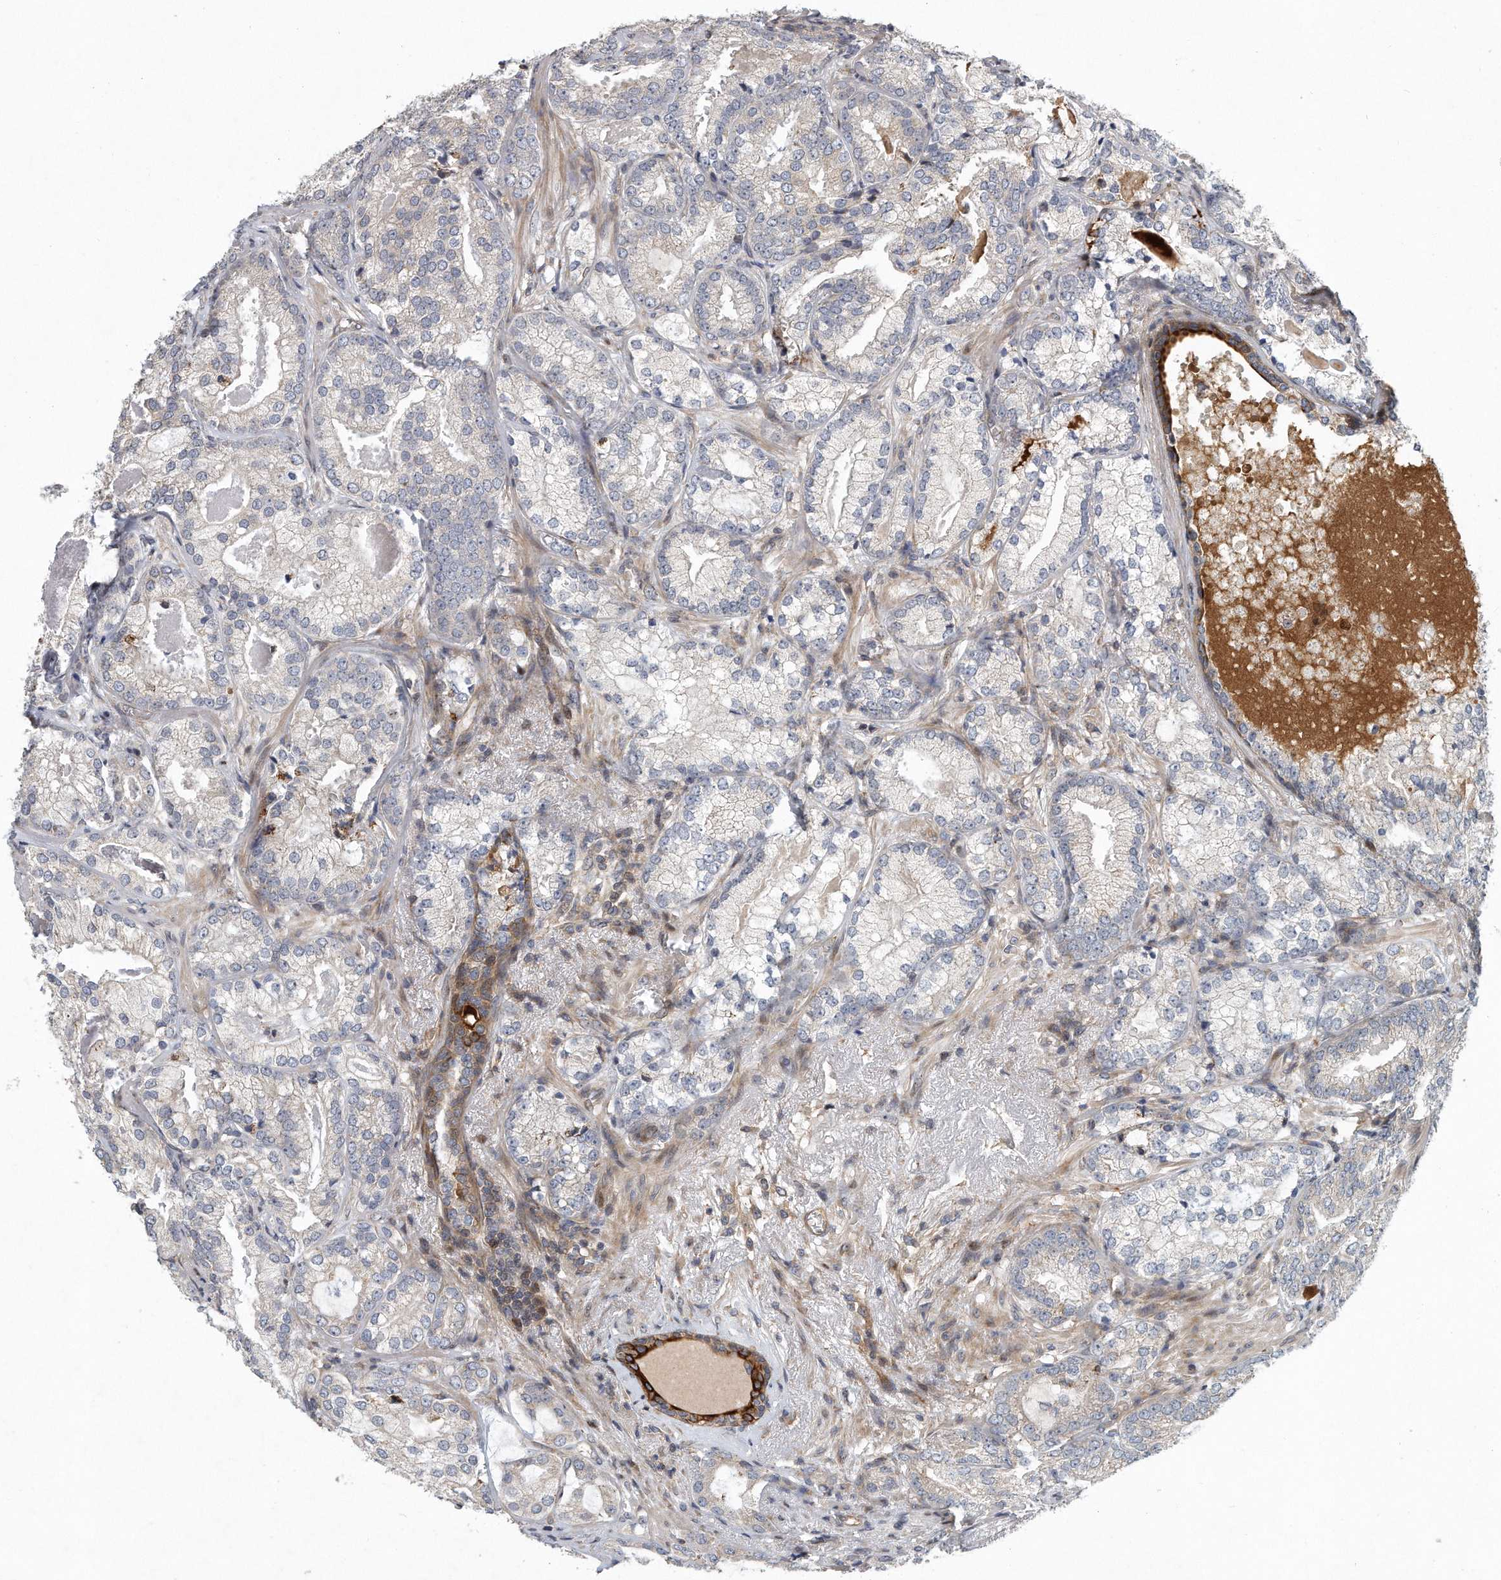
{"staining": {"intensity": "negative", "quantity": "none", "location": "none"}, "tissue": "prostate cancer", "cell_type": "Tumor cells", "image_type": "cancer", "snomed": [{"axis": "morphology", "description": "Normal morphology"}, {"axis": "morphology", "description": "Adenocarcinoma, Low grade"}, {"axis": "topography", "description": "Prostate"}], "caption": "Prostate cancer was stained to show a protein in brown. There is no significant staining in tumor cells.", "gene": "PCDH8", "patient": {"sex": "male", "age": 72}}